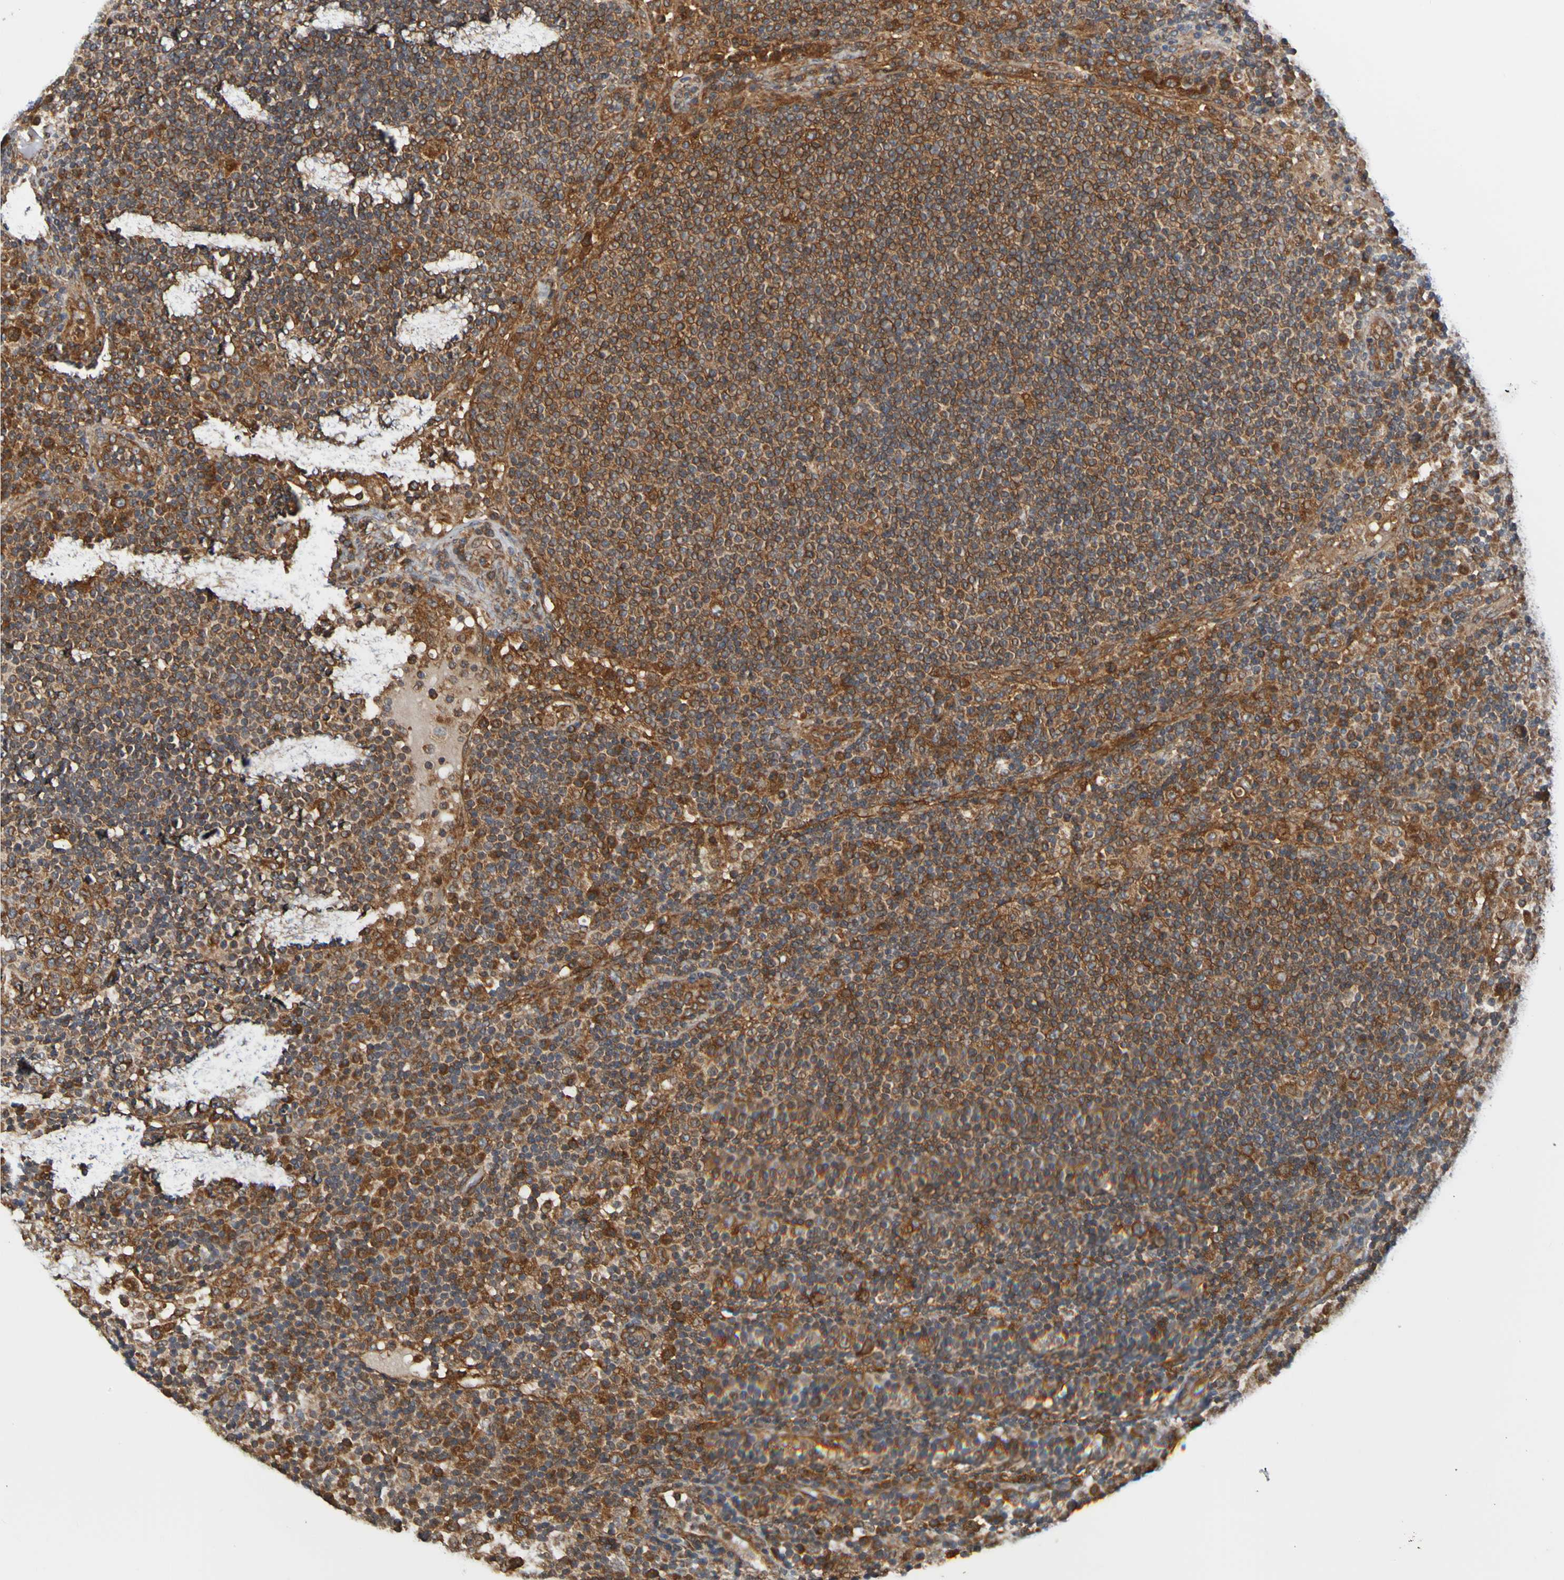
{"staining": {"intensity": "strong", "quantity": ">75%", "location": "cytoplasmic/membranous"}, "tissue": "lymph node", "cell_type": "Germinal center cells", "image_type": "normal", "snomed": [{"axis": "morphology", "description": "Normal tissue, NOS"}, {"axis": "topography", "description": "Lymph node"}], "caption": "Germinal center cells show high levels of strong cytoplasmic/membranous expression in about >75% of cells in normal human lymph node.", "gene": "AXIN1", "patient": {"sex": "female", "age": 53}}